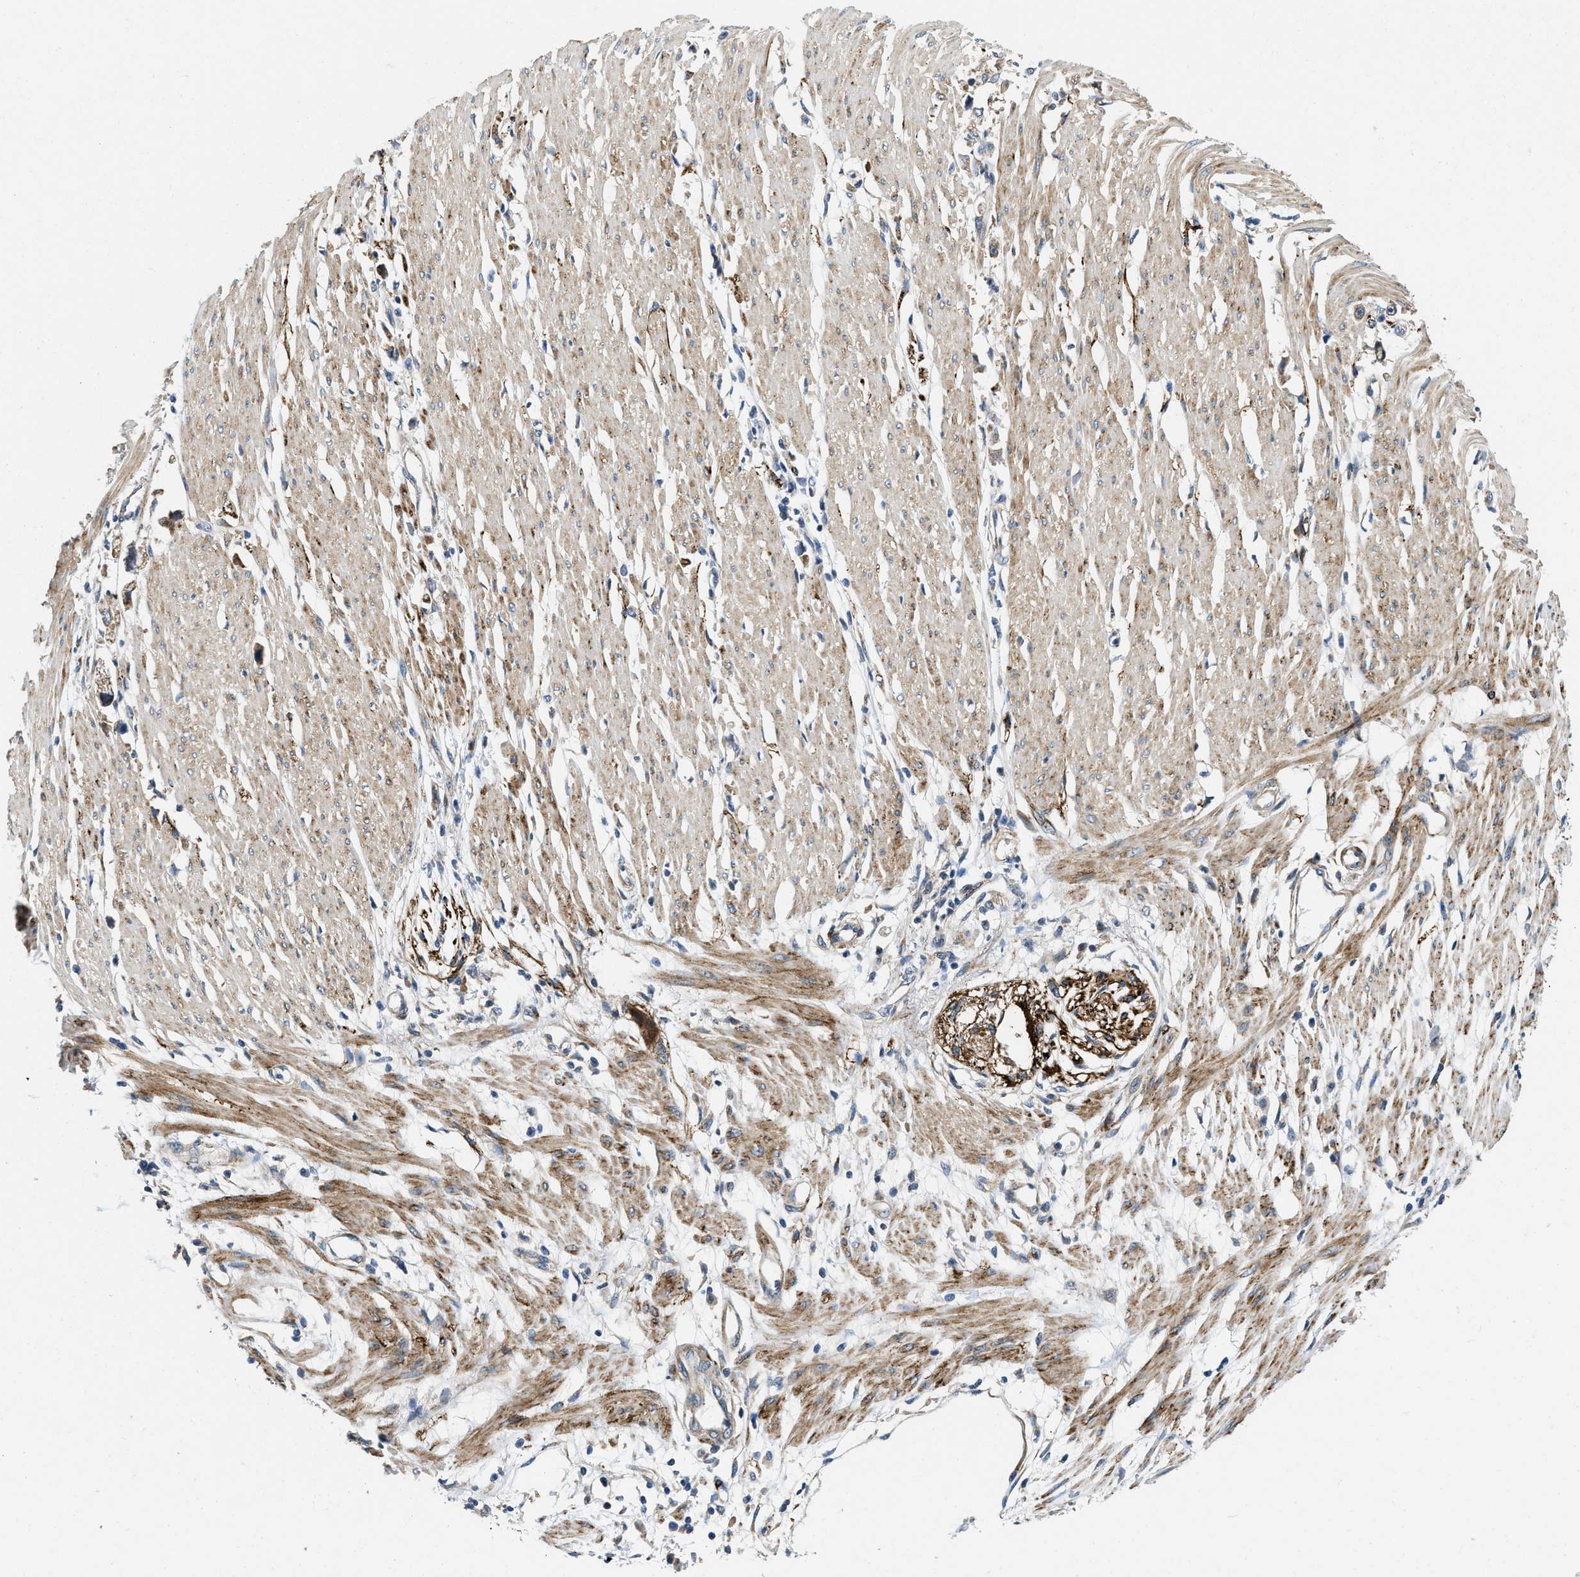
{"staining": {"intensity": "weak", "quantity": "<25%", "location": "cytoplasmic/membranous"}, "tissue": "stomach cancer", "cell_type": "Tumor cells", "image_type": "cancer", "snomed": [{"axis": "morphology", "description": "Adenocarcinoma, NOS"}, {"axis": "topography", "description": "Stomach"}], "caption": "Immunohistochemistry (IHC) image of human stomach cancer (adenocarcinoma) stained for a protein (brown), which displays no staining in tumor cells.", "gene": "ZNF599", "patient": {"sex": "female", "age": 59}}